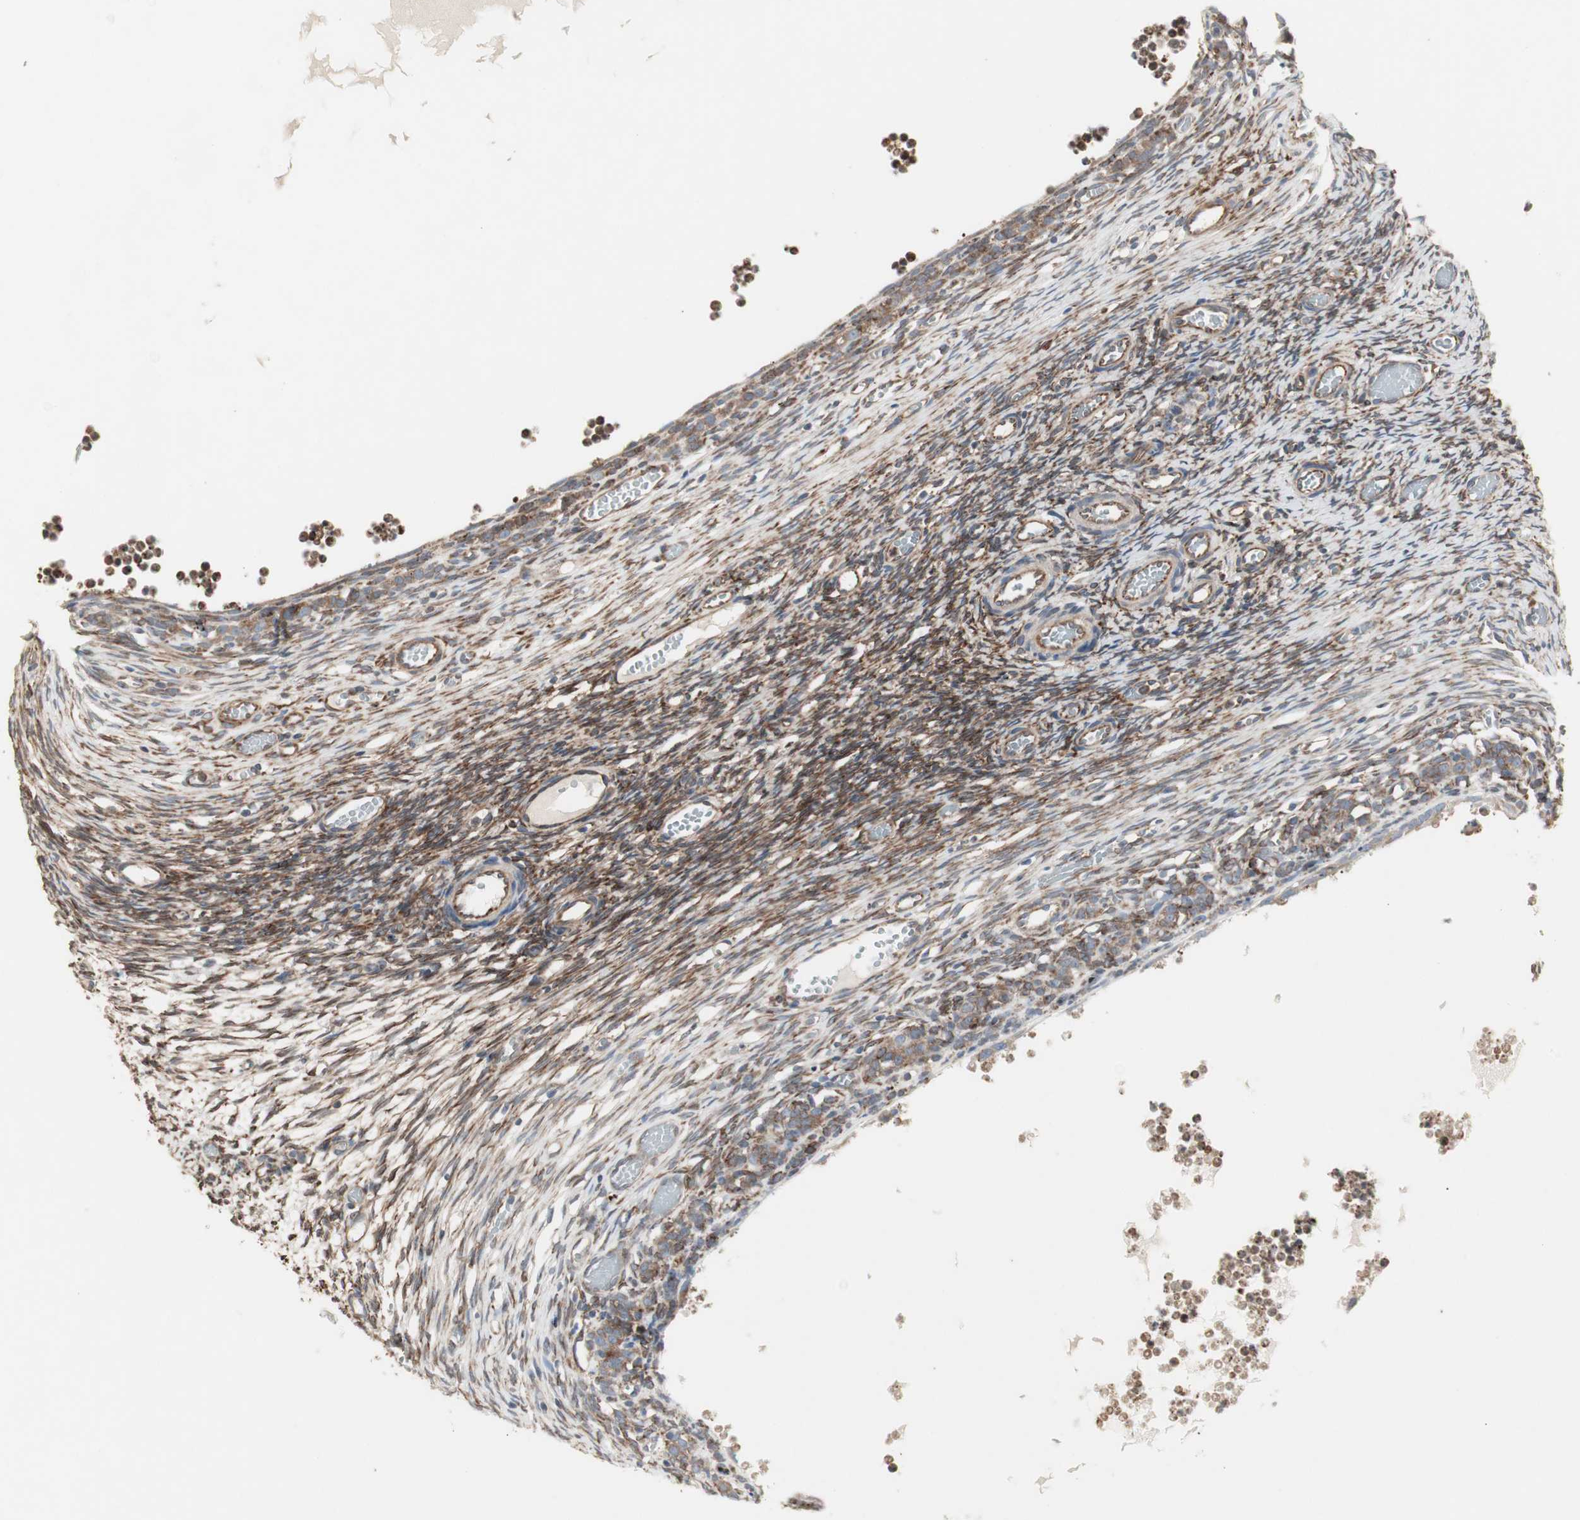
{"staining": {"intensity": "strong", "quantity": ">75%", "location": "cytoplasmic/membranous"}, "tissue": "ovary", "cell_type": "Ovarian stroma cells", "image_type": "normal", "snomed": [{"axis": "morphology", "description": "Normal tissue, NOS"}, {"axis": "topography", "description": "Ovary"}], "caption": "The image demonstrates staining of normal ovary, revealing strong cytoplasmic/membranous protein staining (brown color) within ovarian stroma cells.", "gene": "H6PD", "patient": {"sex": "female", "age": 35}}